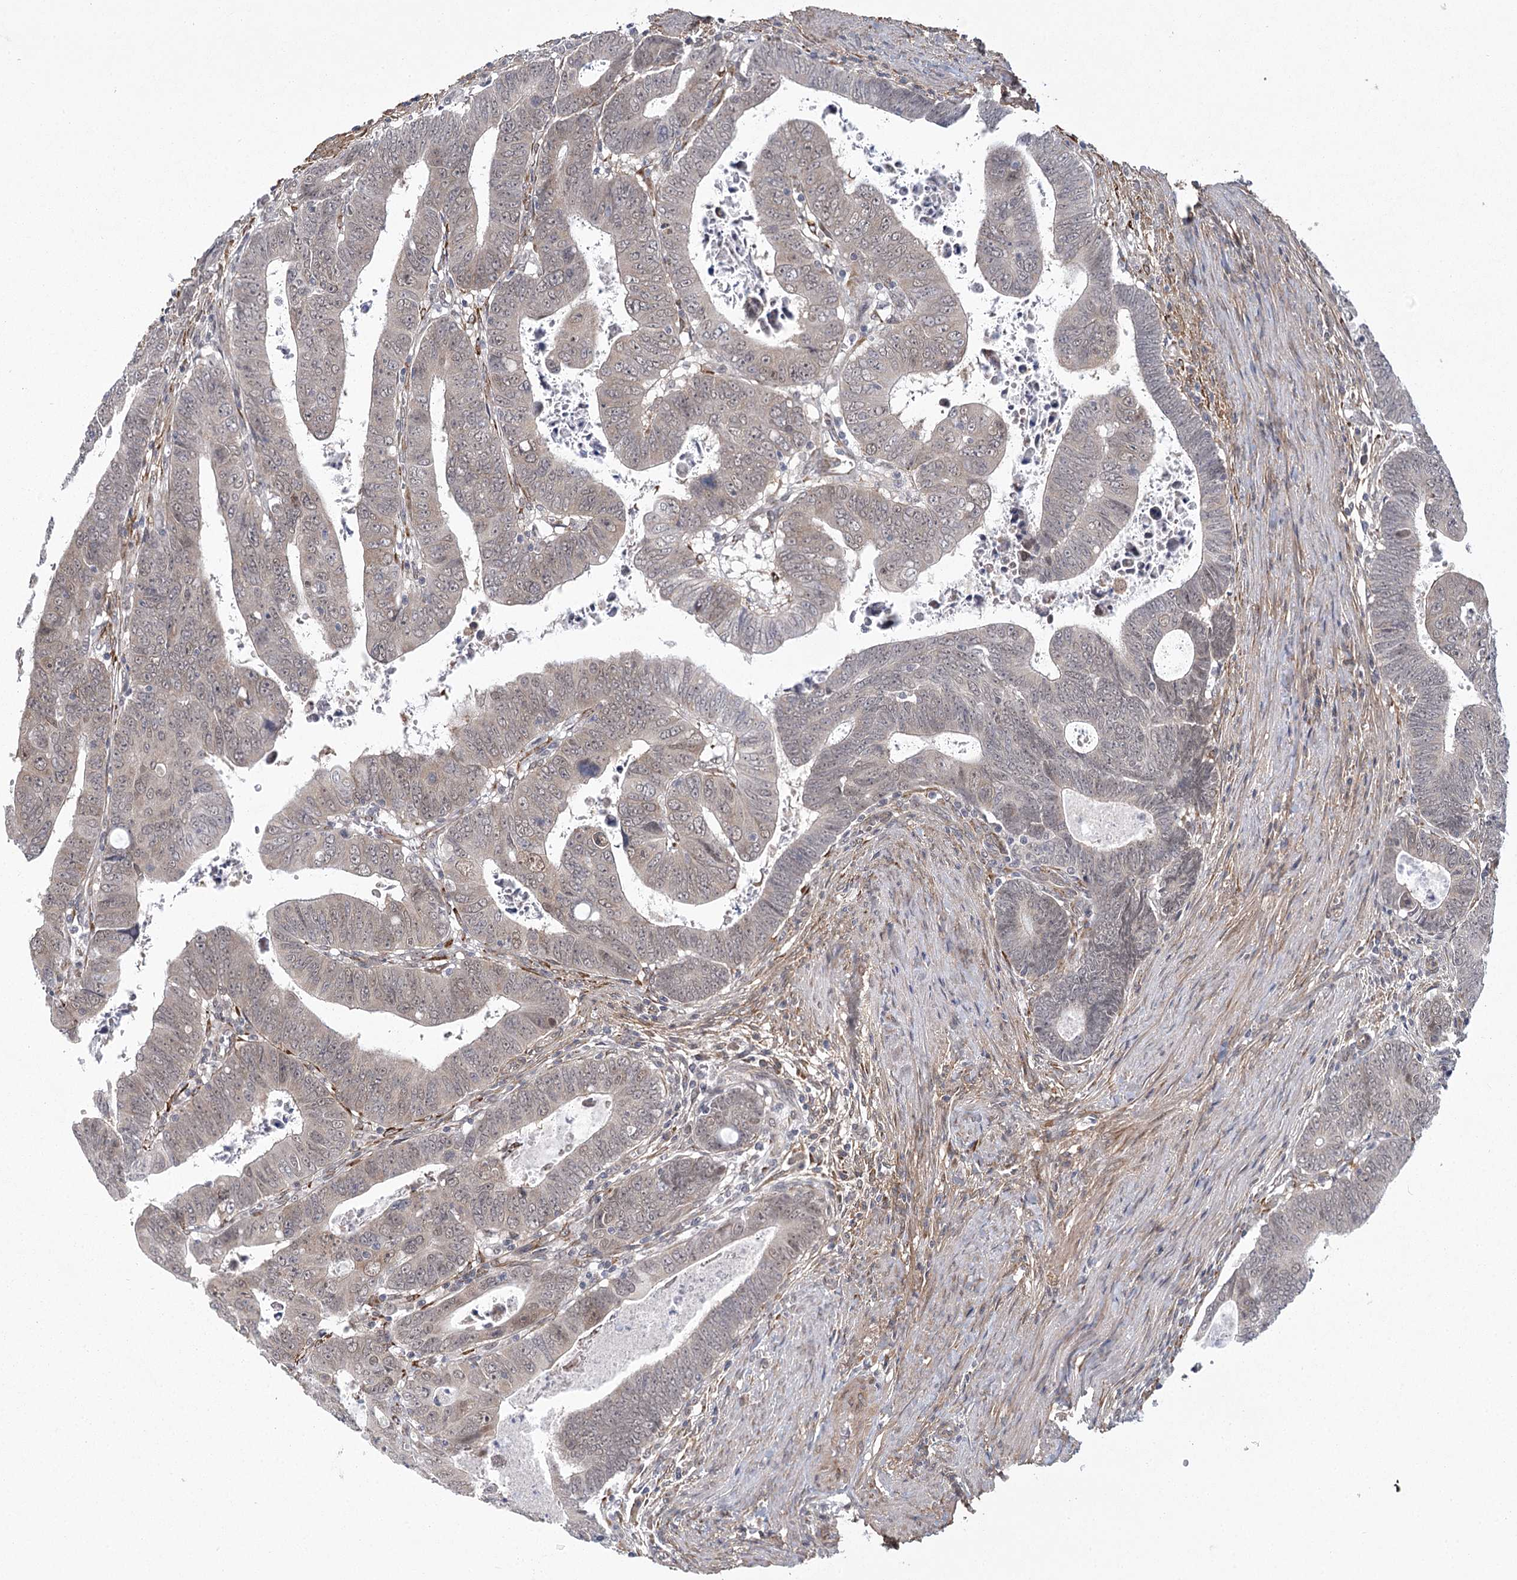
{"staining": {"intensity": "negative", "quantity": "none", "location": "none"}, "tissue": "colorectal cancer", "cell_type": "Tumor cells", "image_type": "cancer", "snomed": [{"axis": "morphology", "description": "Normal tissue, NOS"}, {"axis": "morphology", "description": "Adenocarcinoma, NOS"}, {"axis": "topography", "description": "Rectum"}], "caption": "Human colorectal cancer stained for a protein using IHC displays no positivity in tumor cells.", "gene": "MED28", "patient": {"sex": "female", "age": 65}}